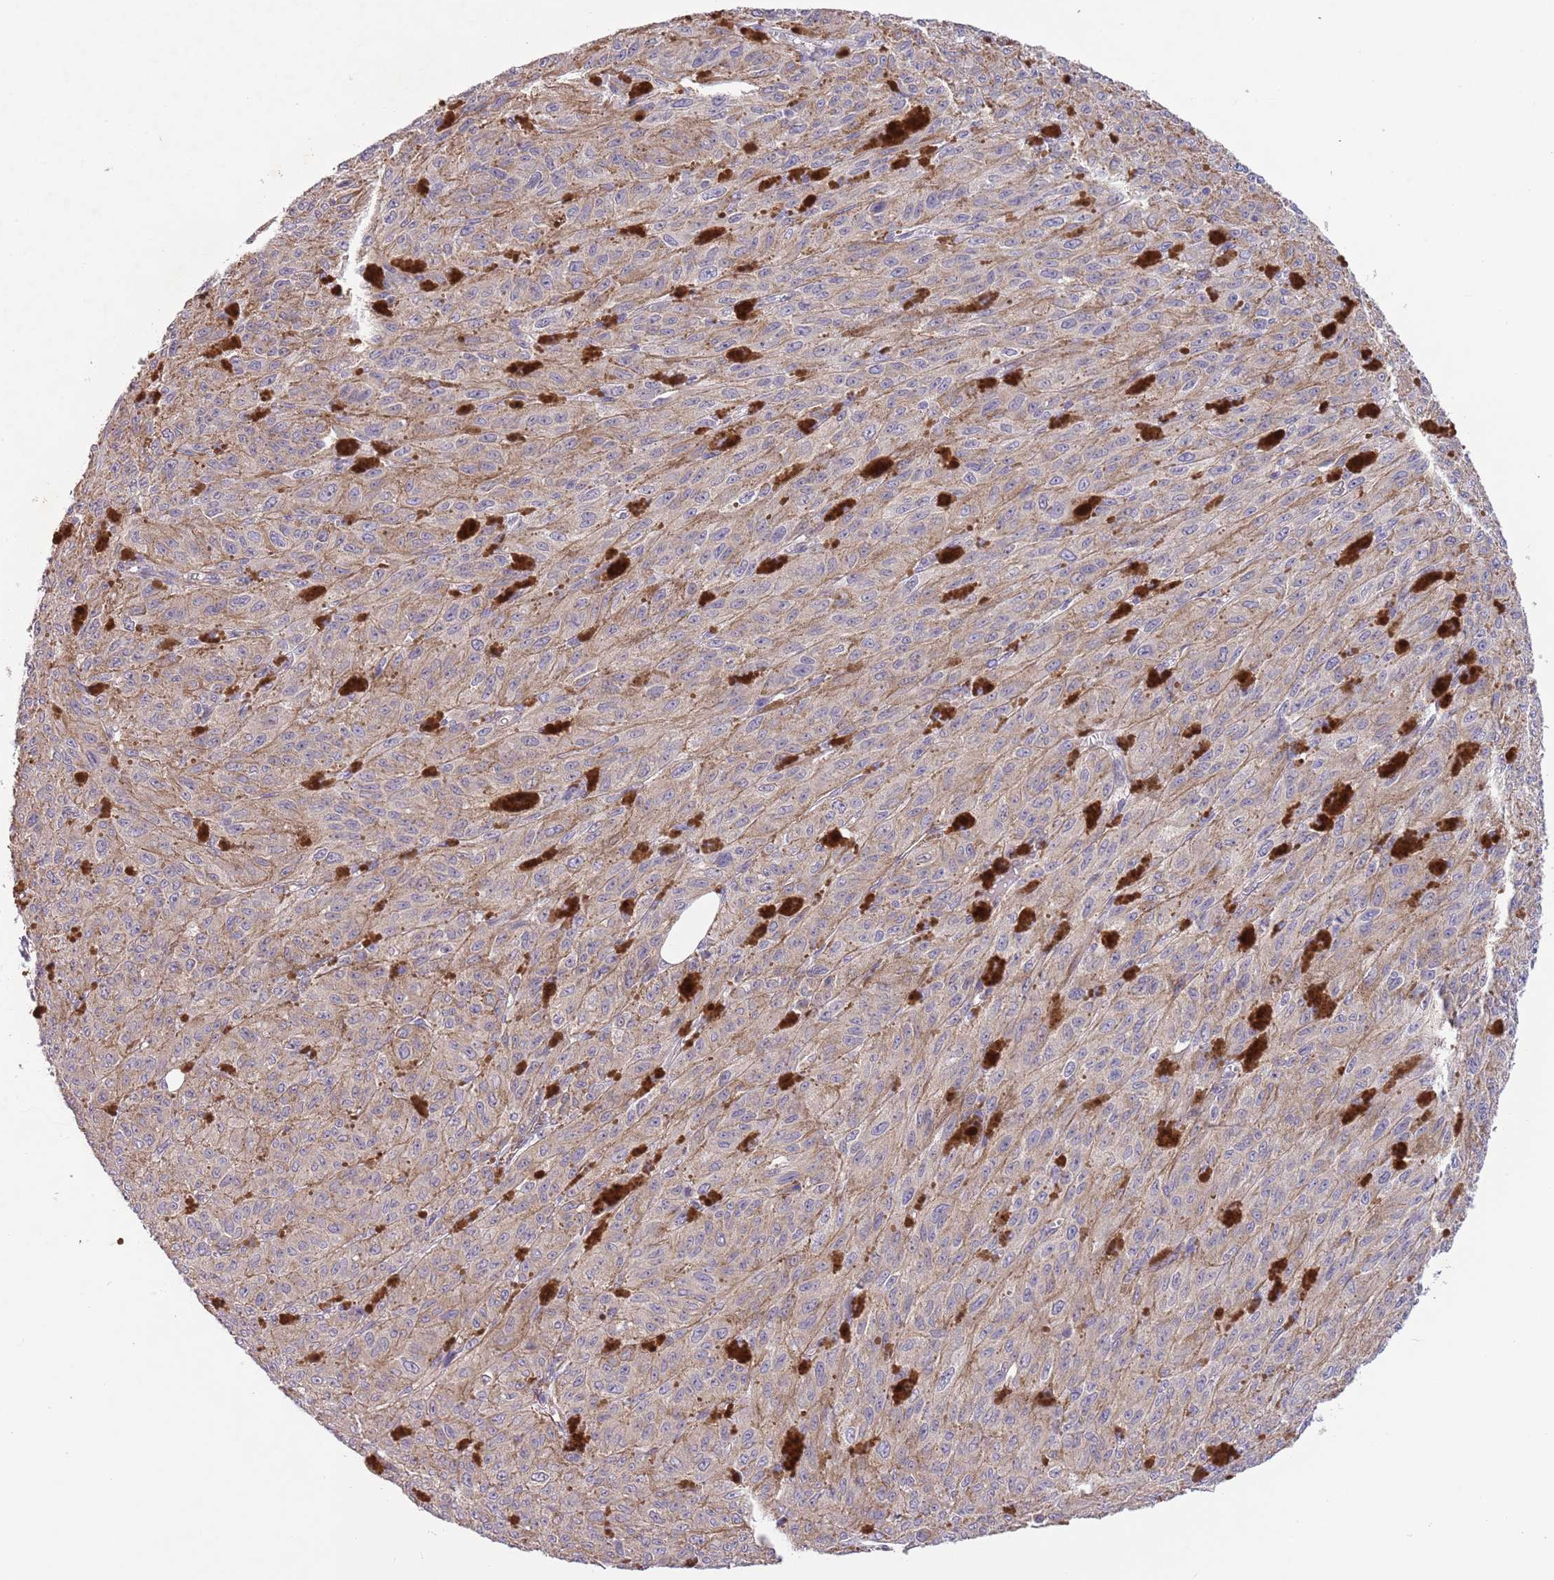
{"staining": {"intensity": "weak", "quantity": "<25%", "location": "cytoplasmic/membranous"}, "tissue": "melanoma", "cell_type": "Tumor cells", "image_type": "cancer", "snomed": [{"axis": "morphology", "description": "Malignant melanoma, NOS"}, {"axis": "topography", "description": "Skin"}], "caption": "Tumor cells are negative for brown protein staining in melanoma. (Immunohistochemistry (ihc), brightfield microscopy, high magnification).", "gene": "ZNF658", "patient": {"sex": "female", "age": 52}}